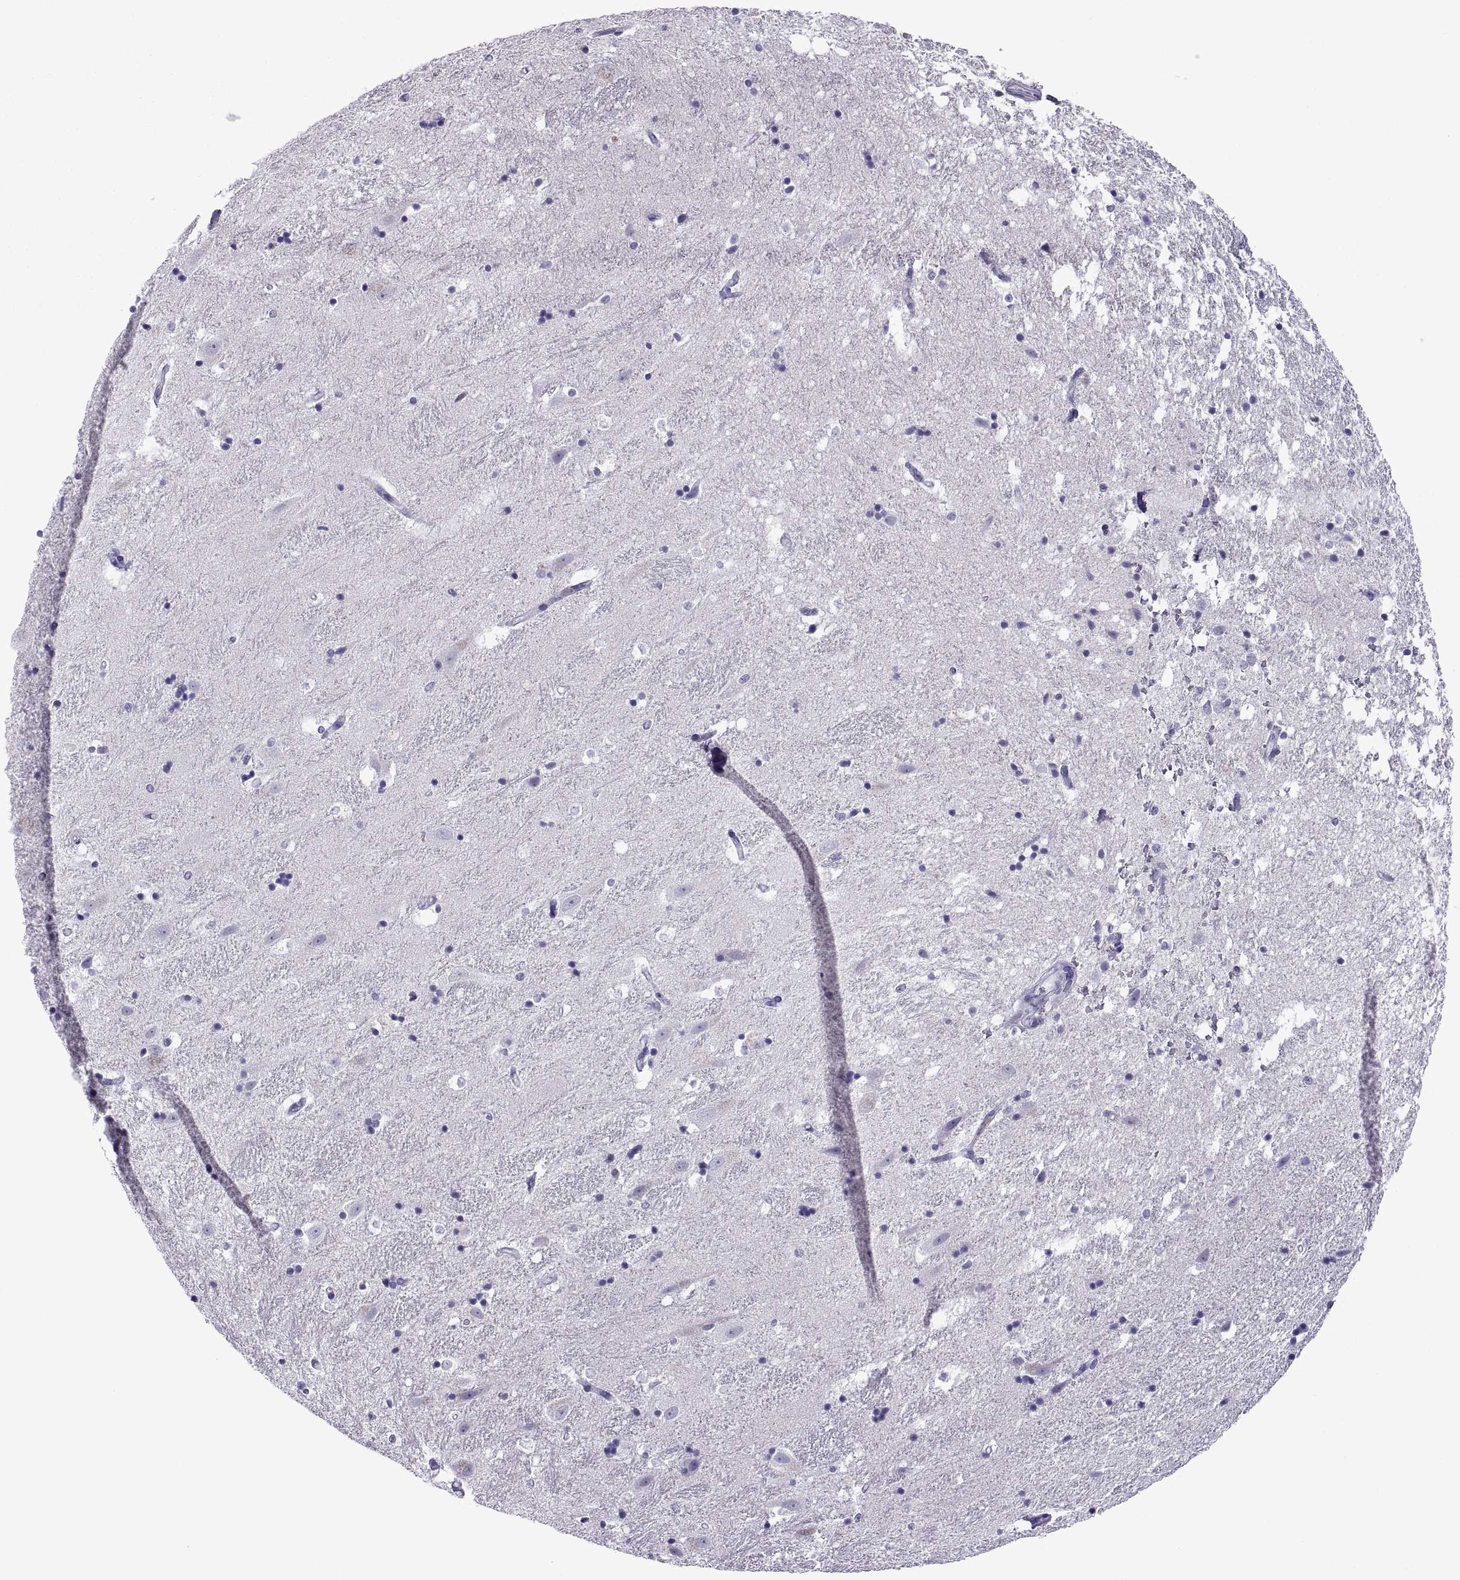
{"staining": {"intensity": "negative", "quantity": "none", "location": "none"}, "tissue": "hippocampus", "cell_type": "Glial cells", "image_type": "normal", "snomed": [{"axis": "morphology", "description": "Normal tissue, NOS"}, {"axis": "topography", "description": "Hippocampus"}], "caption": "The photomicrograph shows no staining of glial cells in benign hippocampus. The staining is performed using DAB (3,3'-diaminobenzidine) brown chromogen with nuclei counter-stained in using hematoxylin.", "gene": "C3orf22", "patient": {"sex": "male", "age": 49}}